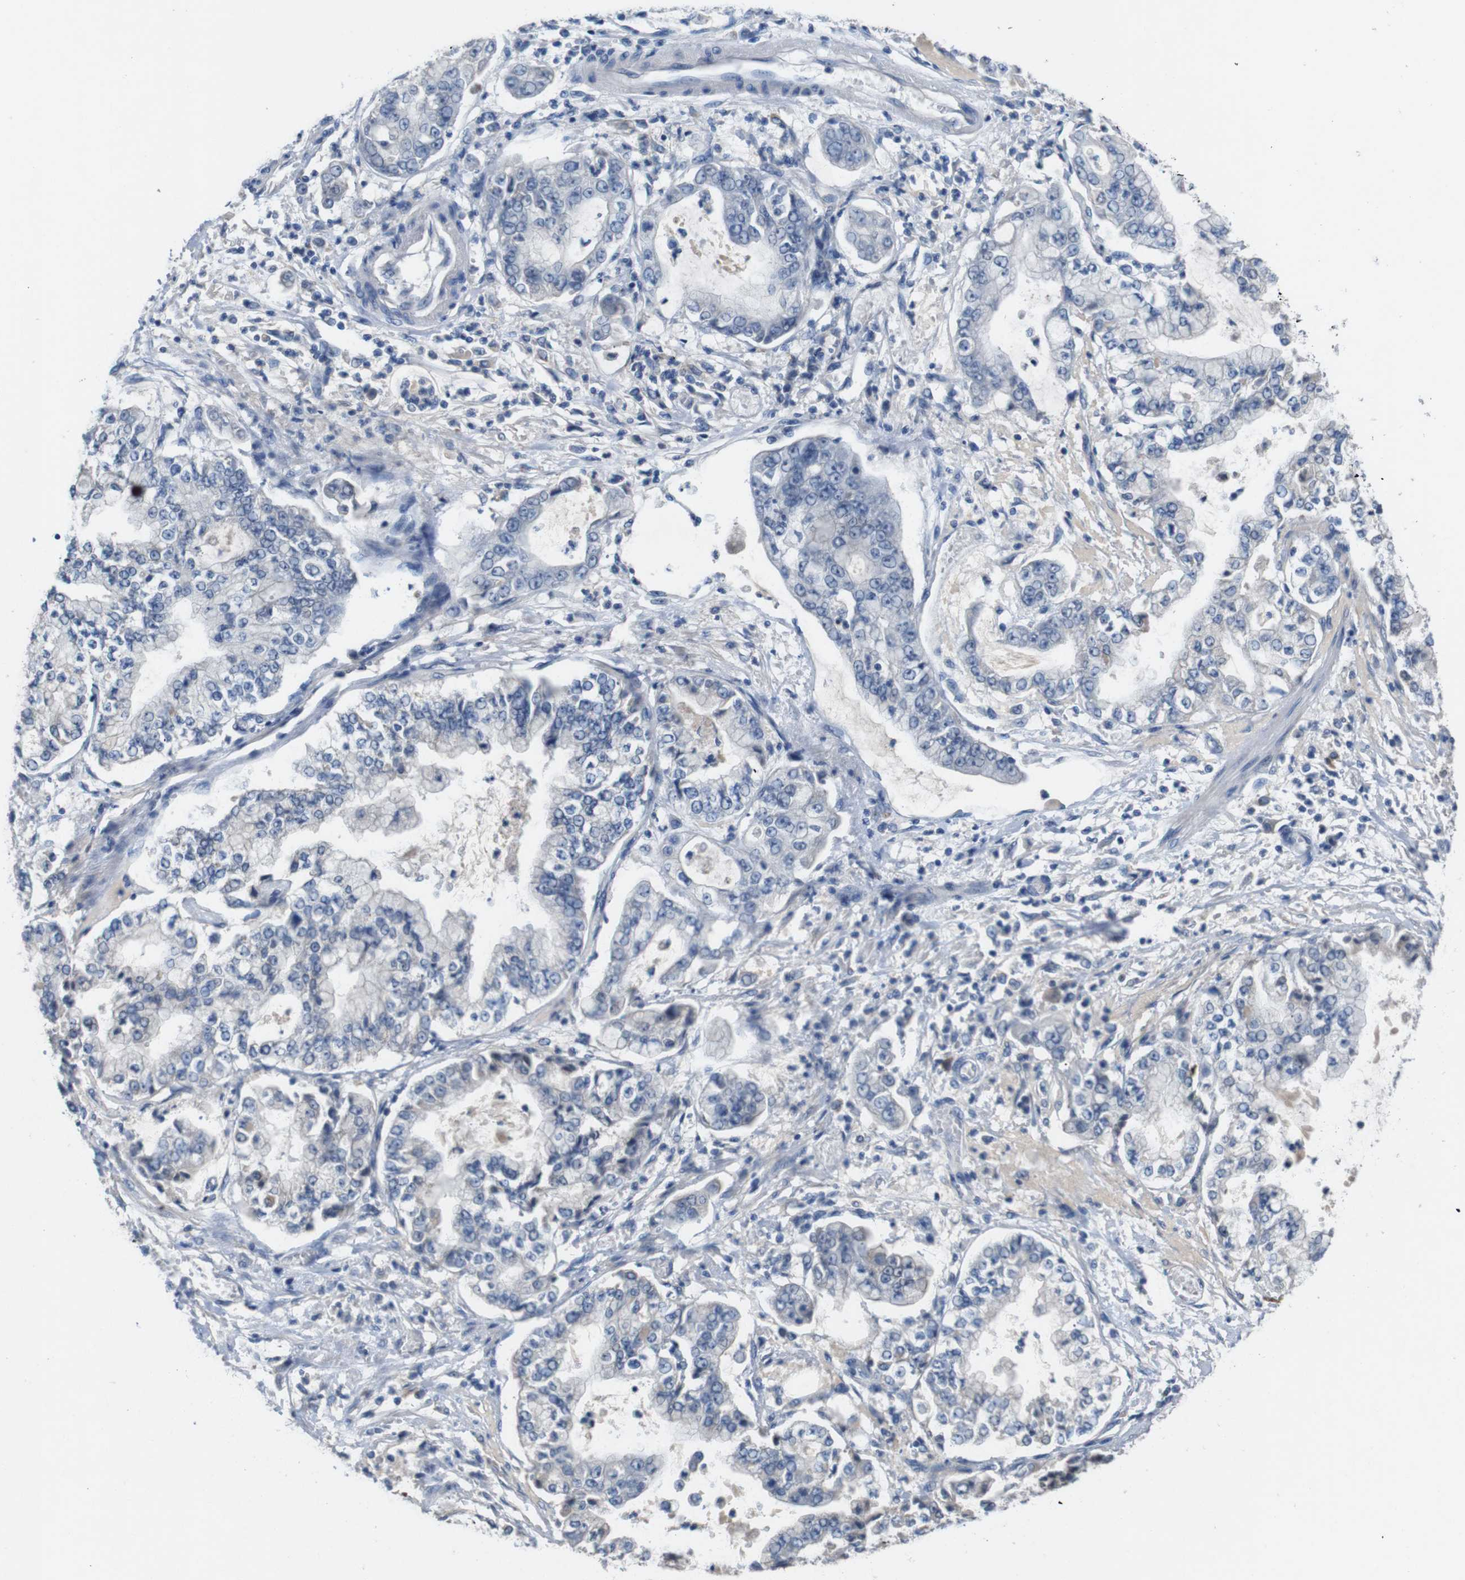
{"staining": {"intensity": "negative", "quantity": "none", "location": "none"}, "tissue": "stomach cancer", "cell_type": "Tumor cells", "image_type": "cancer", "snomed": [{"axis": "morphology", "description": "Adenocarcinoma, NOS"}, {"axis": "topography", "description": "Stomach"}], "caption": "An immunohistochemistry histopathology image of stomach adenocarcinoma is shown. There is no staining in tumor cells of stomach adenocarcinoma.", "gene": "SLC2A8", "patient": {"sex": "male", "age": 76}}